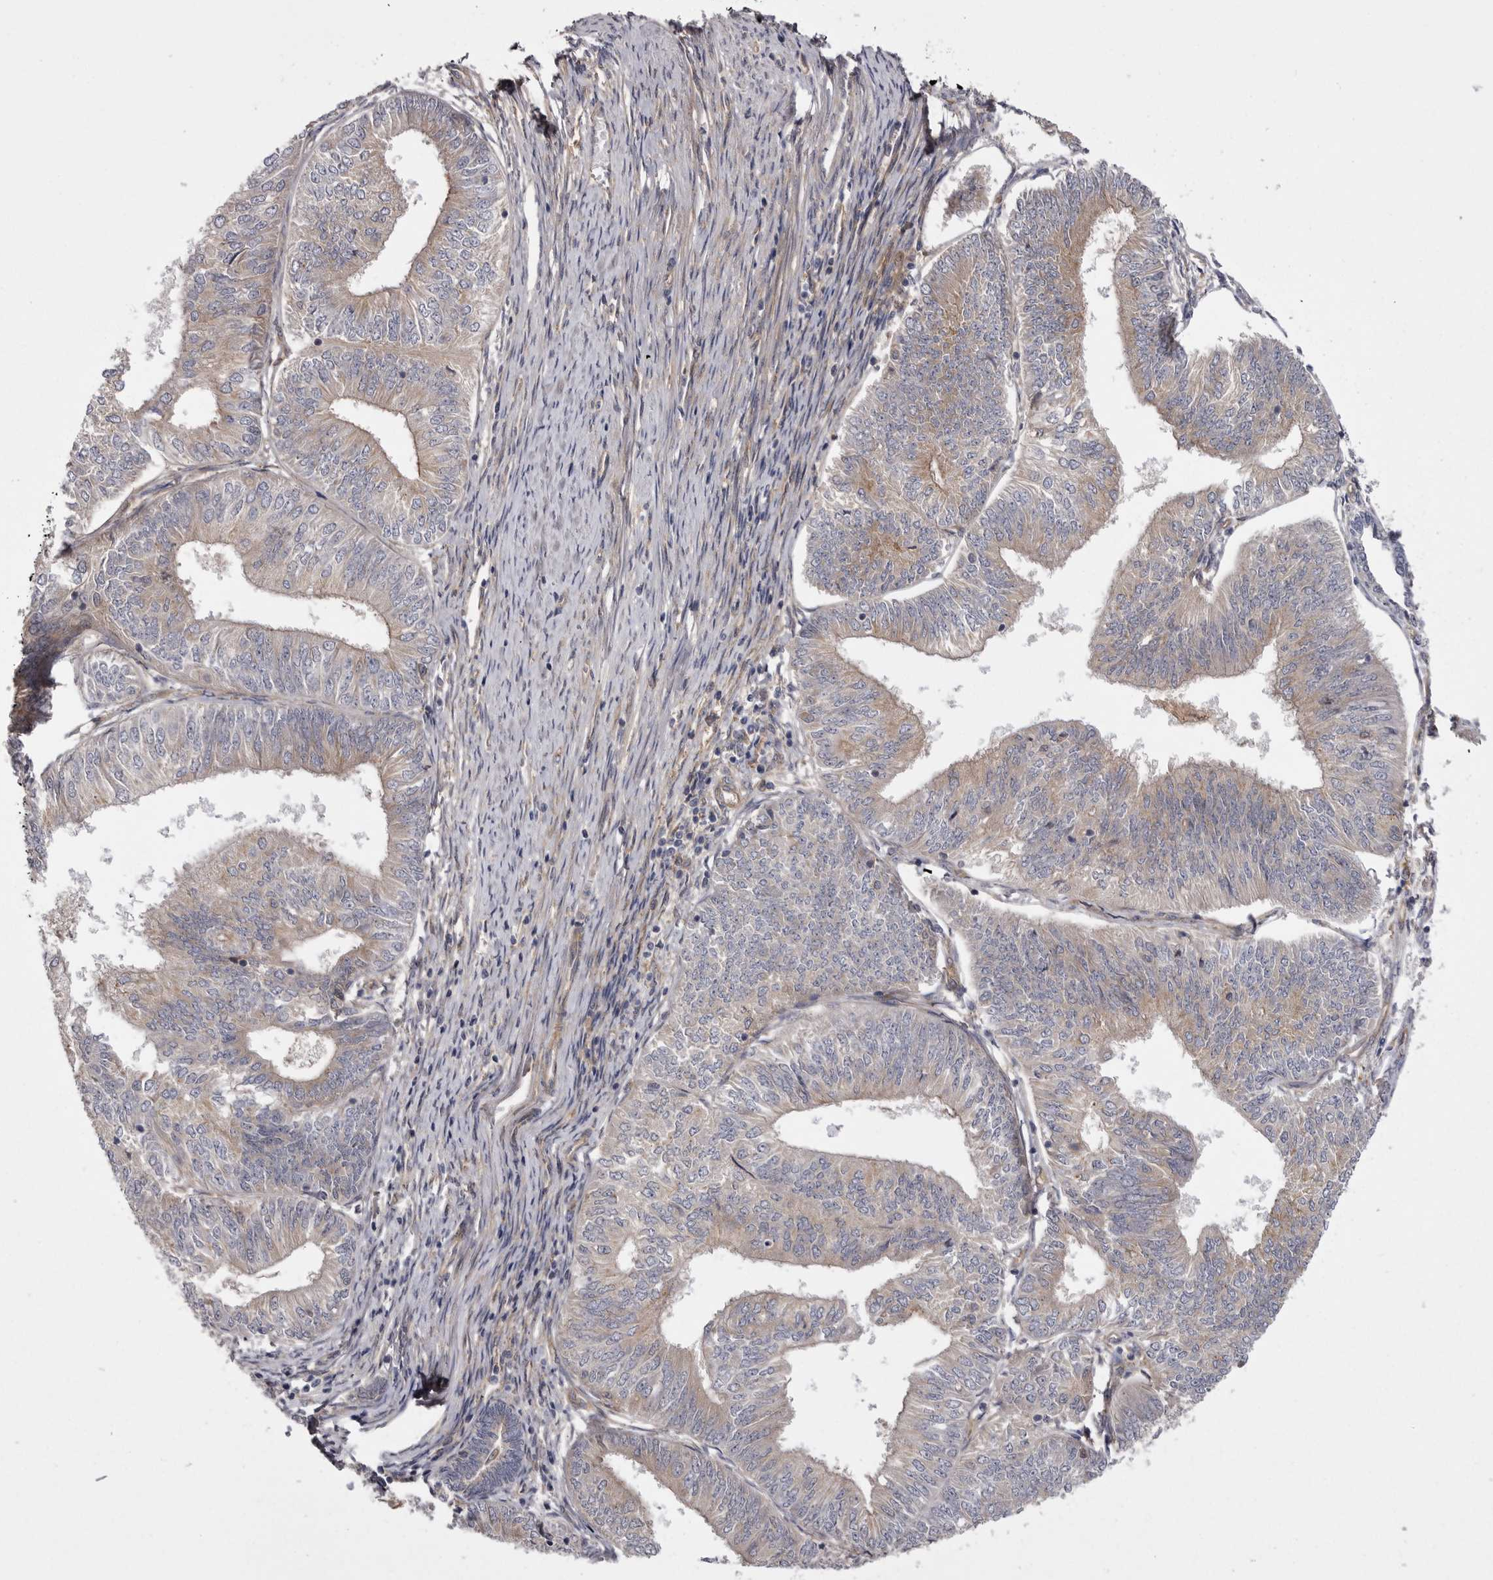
{"staining": {"intensity": "weak", "quantity": "<25%", "location": "cytoplasmic/membranous"}, "tissue": "endometrial cancer", "cell_type": "Tumor cells", "image_type": "cancer", "snomed": [{"axis": "morphology", "description": "Adenocarcinoma, NOS"}, {"axis": "topography", "description": "Endometrium"}], "caption": "Immunohistochemical staining of endometrial cancer exhibits no significant staining in tumor cells.", "gene": "OSBPL9", "patient": {"sex": "female", "age": 58}}